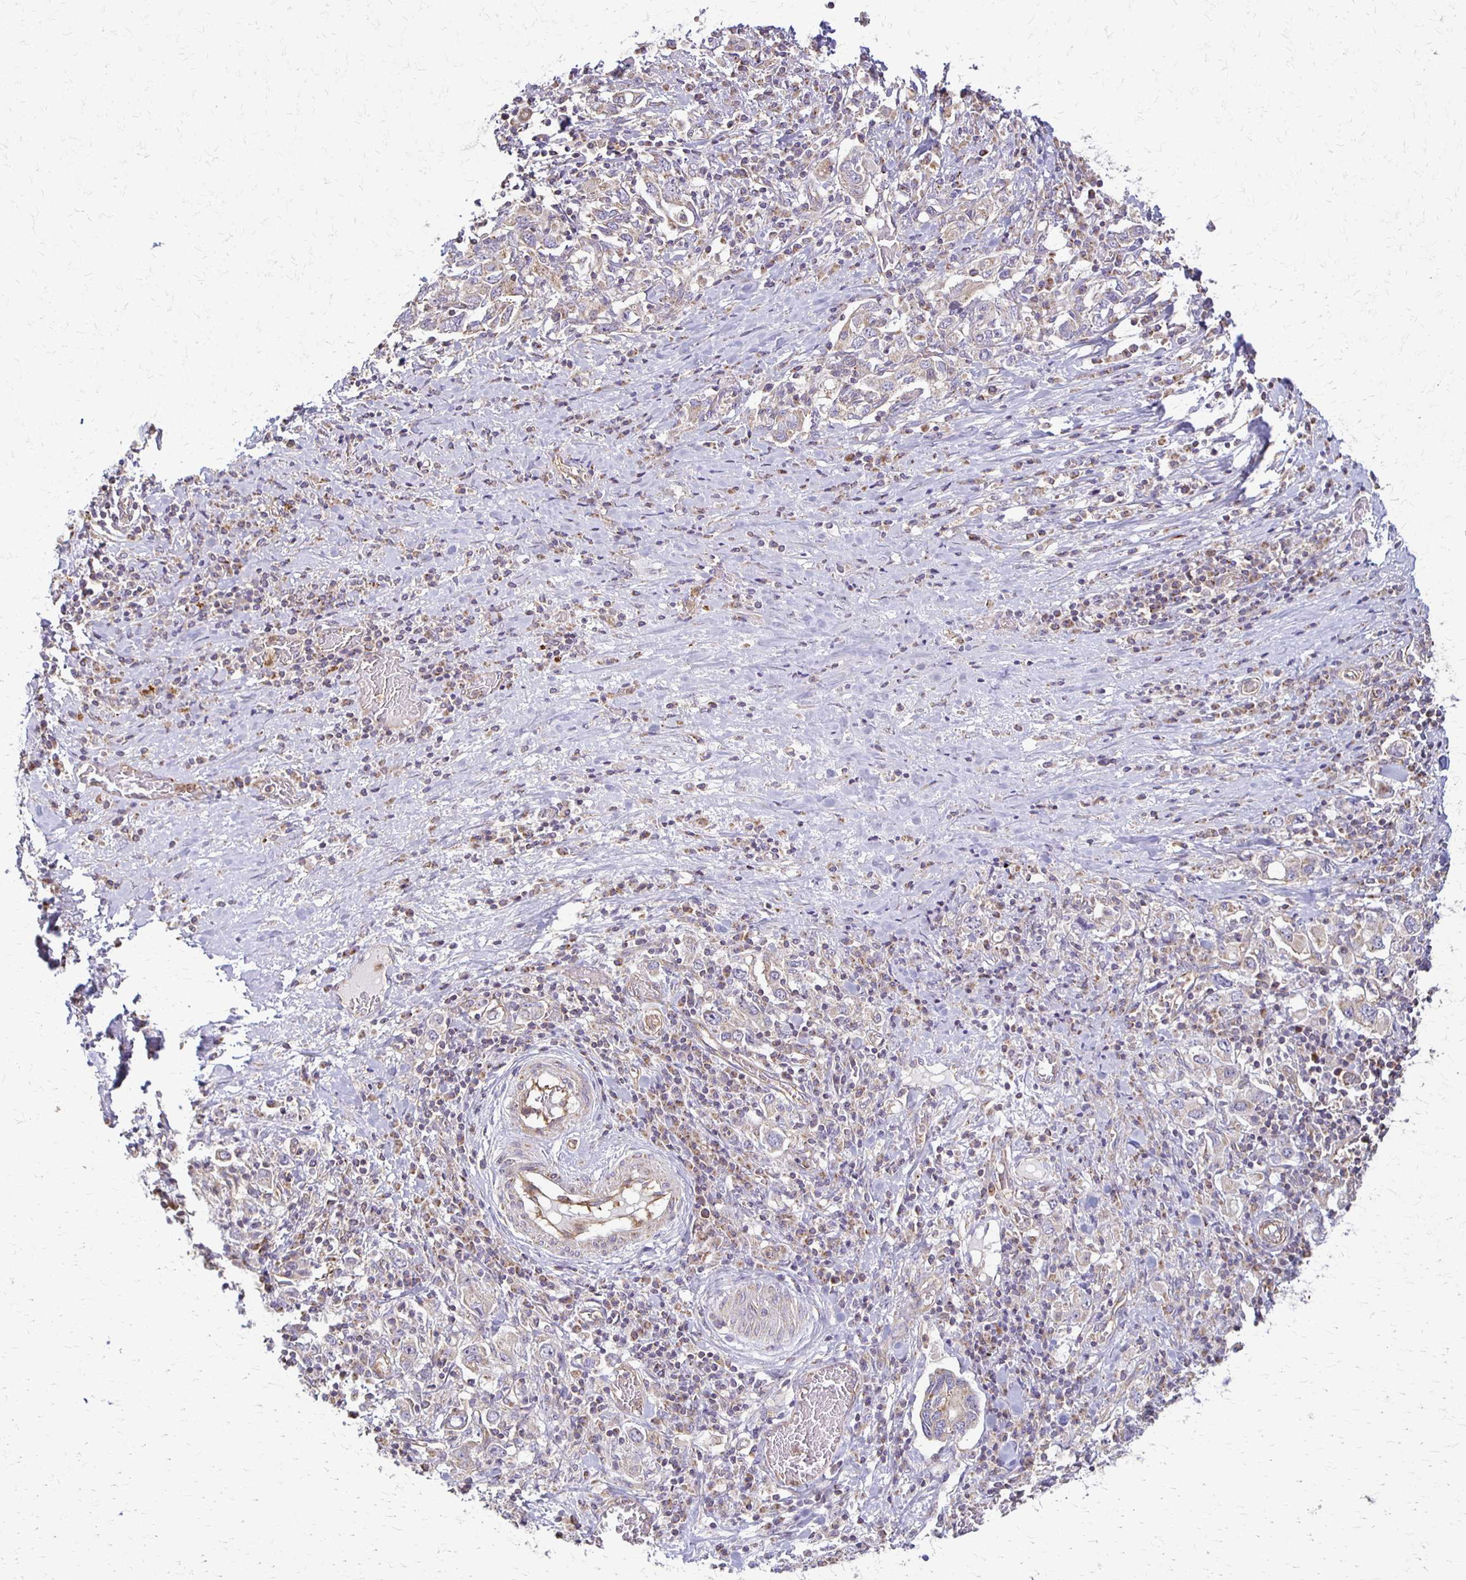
{"staining": {"intensity": "weak", "quantity": "<25%", "location": "cytoplasmic/membranous"}, "tissue": "stomach cancer", "cell_type": "Tumor cells", "image_type": "cancer", "snomed": [{"axis": "morphology", "description": "Adenocarcinoma, NOS"}, {"axis": "topography", "description": "Stomach, upper"}, {"axis": "topography", "description": "Stomach"}], "caption": "This histopathology image is of adenocarcinoma (stomach) stained with immunohistochemistry to label a protein in brown with the nuclei are counter-stained blue. There is no staining in tumor cells. Brightfield microscopy of immunohistochemistry stained with DAB (3,3'-diaminobenzidine) (brown) and hematoxylin (blue), captured at high magnification.", "gene": "EIF4EBP2", "patient": {"sex": "male", "age": 62}}